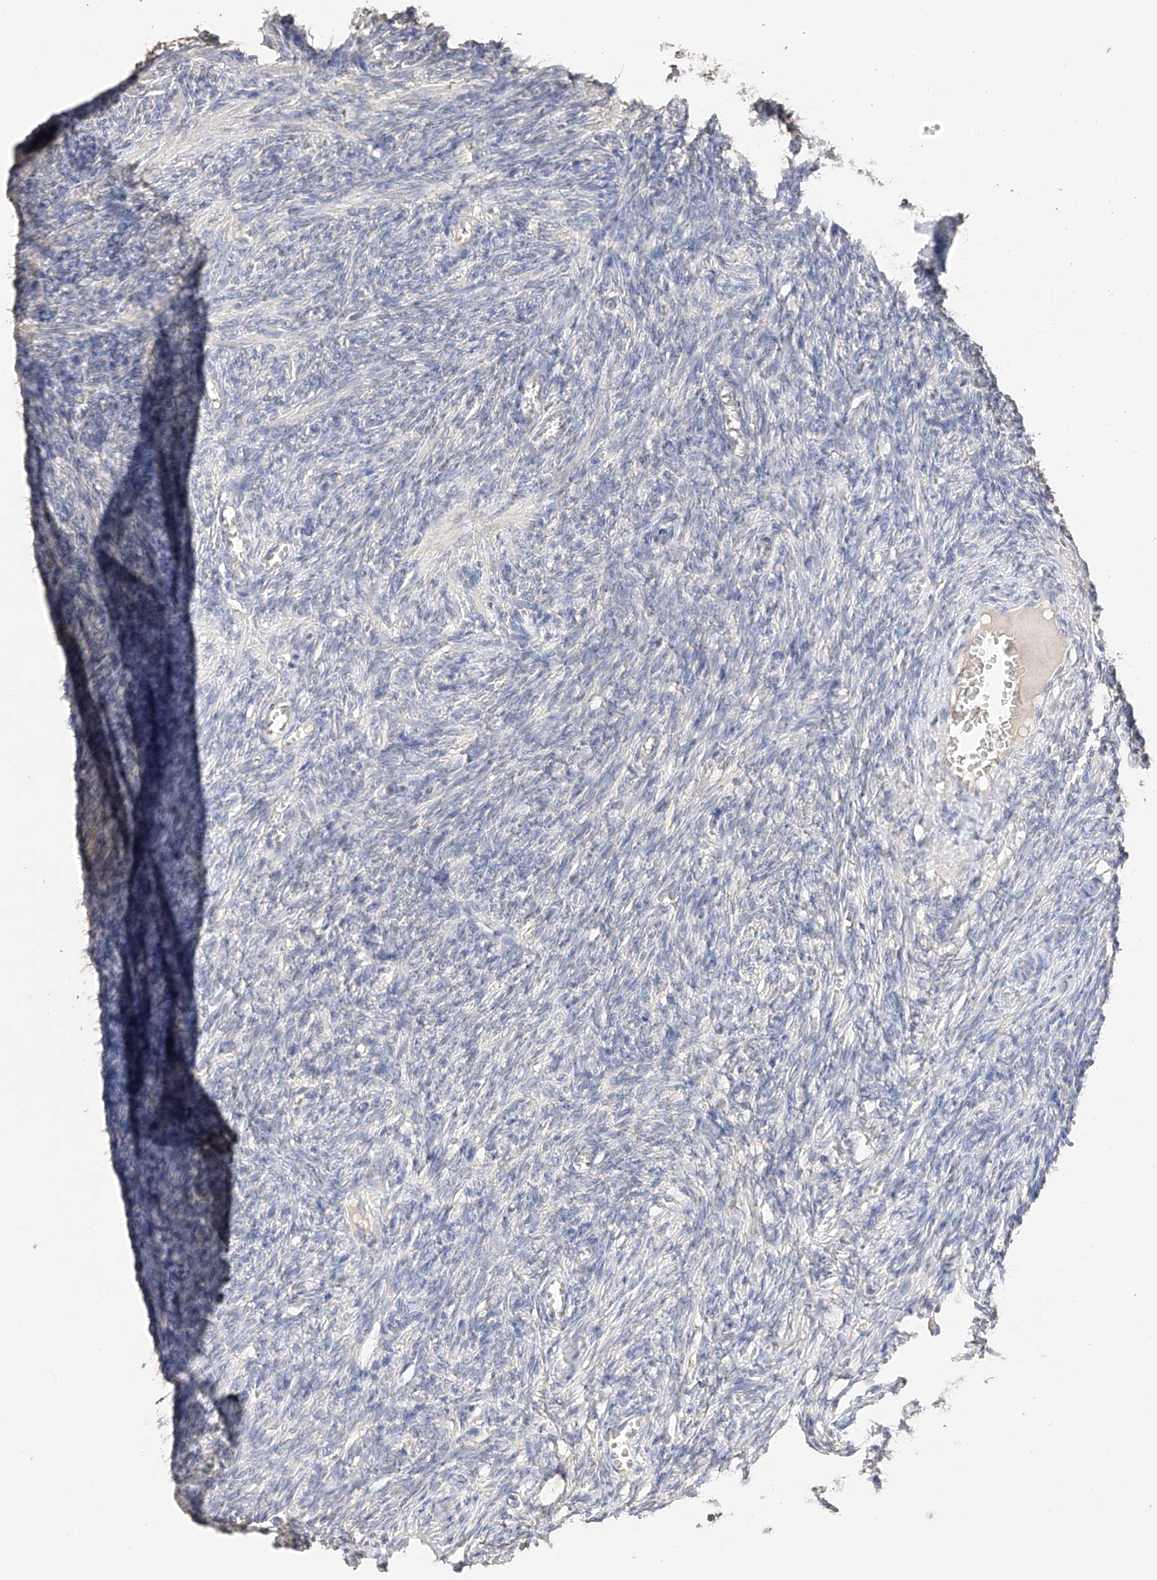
{"staining": {"intensity": "negative", "quantity": "none", "location": "none"}, "tissue": "ovary", "cell_type": "Ovarian stroma cells", "image_type": "normal", "snomed": [{"axis": "morphology", "description": "Normal tissue, NOS"}, {"axis": "topography", "description": "Ovary"}], "caption": "The histopathology image shows no staining of ovarian stroma cells in normal ovary. (DAB (3,3'-diaminobenzidine) immunohistochemistry visualized using brightfield microscopy, high magnification).", "gene": "IL22RA2", "patient": {"sex": "female", "age": 27}}